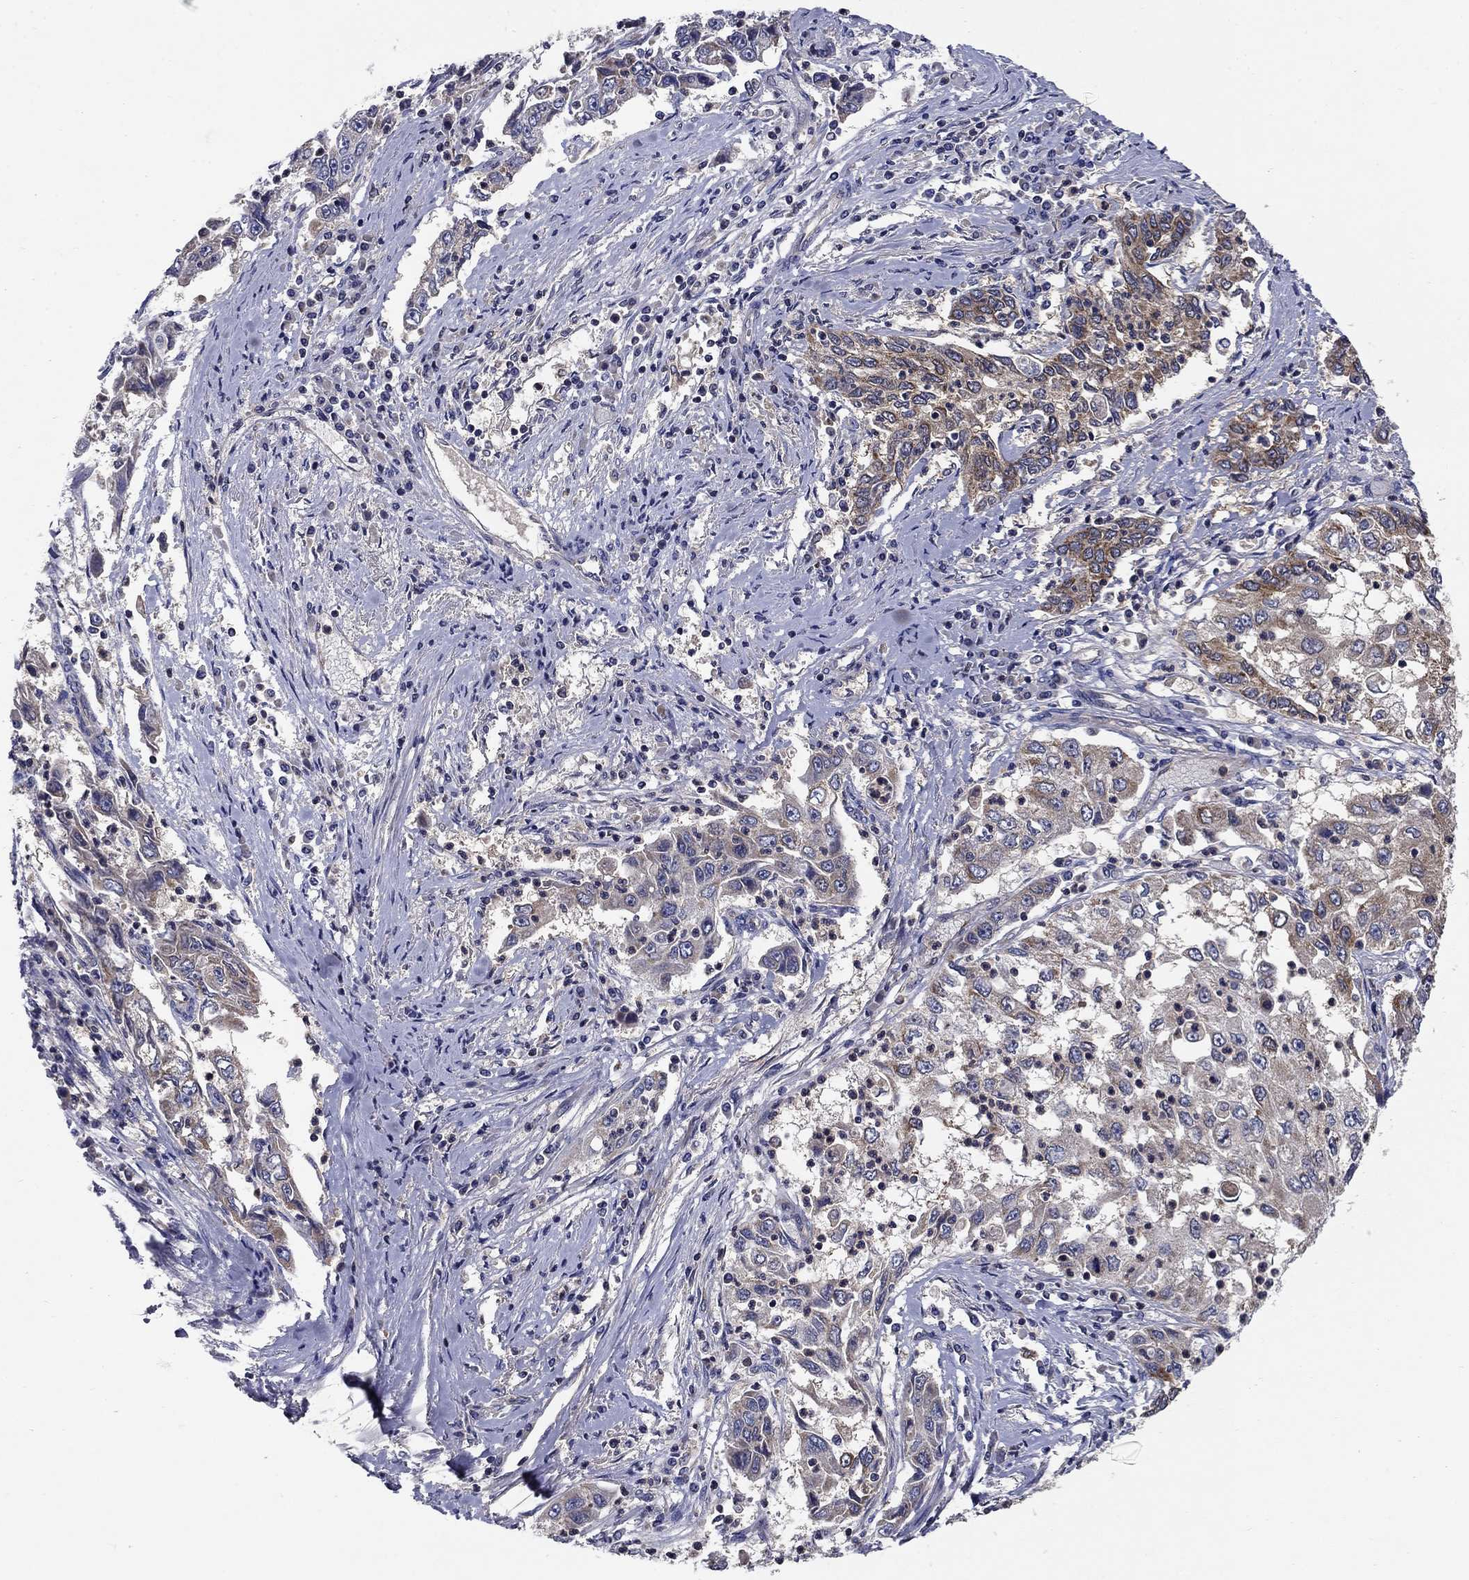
{"staining": {"intensity": "moderate", "quantity": "<25%", "location": "cytoplasmic/membranous"}, "tissue": "cervical cancer", "cell_type": "Tumor cells", "image_type": "cancer", "snomed": [{"axis": "morphology", "description": "Squamous cell carcinoma, NOS"}, {"axis": "topography", "description": "Cervix"}], "caption": "IHC image of neoplastic tissue: human squamous cell carcinoma (cervical) stained using IHC demonstrates low levels of moderate protein expression localized specifically in the cytoplasmic/membranous of tumor cells, appearing as a cytoplasmic/membranous brown color.", "gene": "GLTP", "patient": {"sex": "female", "age": 36}}